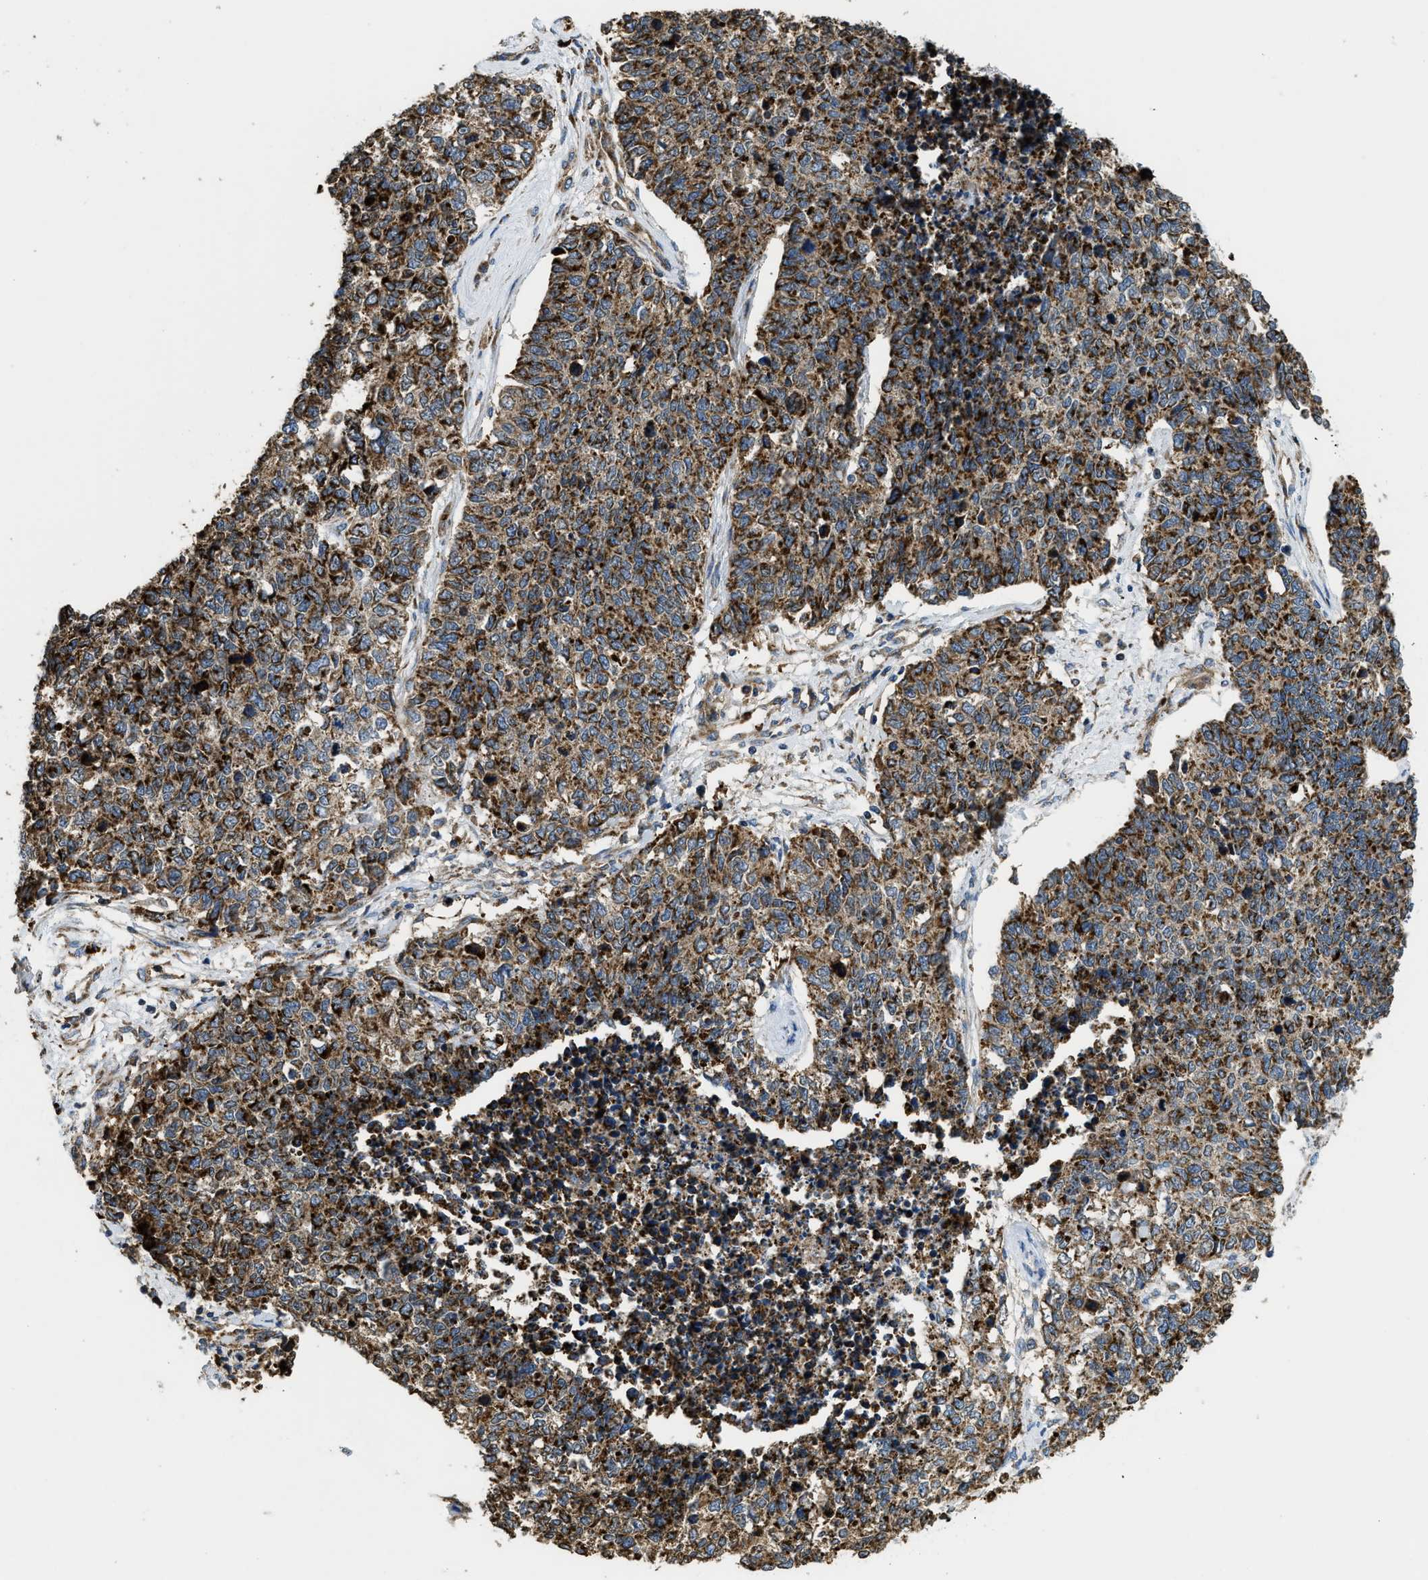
{"staining": {"intensity": "strong", "quantity": "25%-75%", "location": "cytoplasmic/membranous"}, "tissue": "cervical cancer", "cell_type": "Tumor cells", "image_type": "cancer", "snomed": [{"axis": "morphology", "description": "Squamous cell carcinoma, NOS"}, {"axis": "topography", "description": "Cervix"}], "caption": "Cervical cancer stained with a protein marker reveals strong staining in tumor cells.", "gene": "CSPG4", "patient": {"sex": "female", "age": 63}}